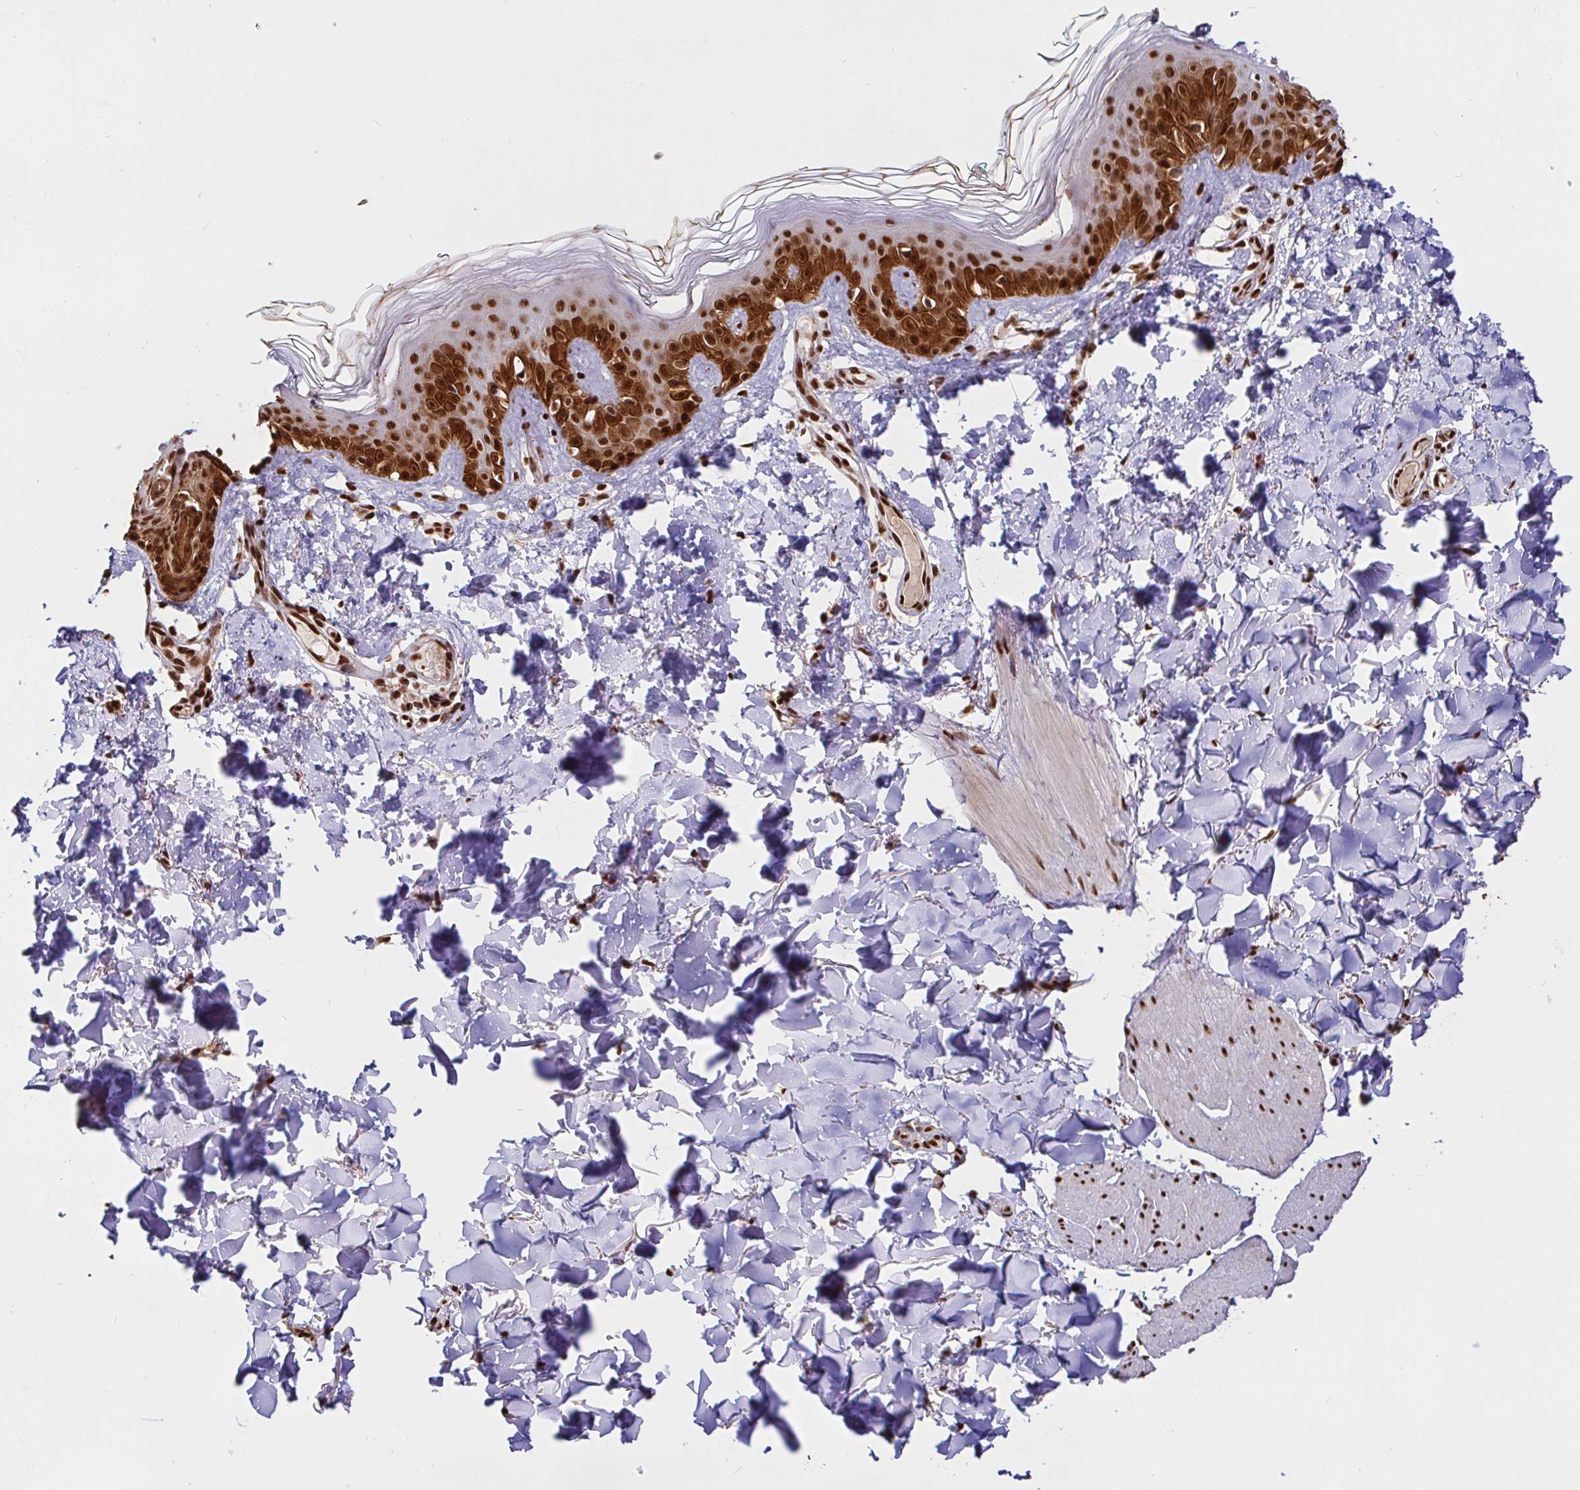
{"staining": {"intensity": "strong", "quantity": ">75%", "location": "nuclear"}, "tissue": "skin", "cell_type": "Fibroblasts", "image_type": "normal", "snomed": [{"axis": "morphology", "description": "Normal tissue, NOS"}, {"axis": "topography", "description": "Skin"}, {"axis": "topography", "description": "Peripheral nerve tissue"}], "caption": "Immunohistochemistry (IHC) (DAB (3,3'-diaminobenzidine)) staining of normal skin displays strong nuclear protein staining in approximately >75% of fibroblasts.", "gene": "SP3", "patient": {"sex": "female", "age": 45}}